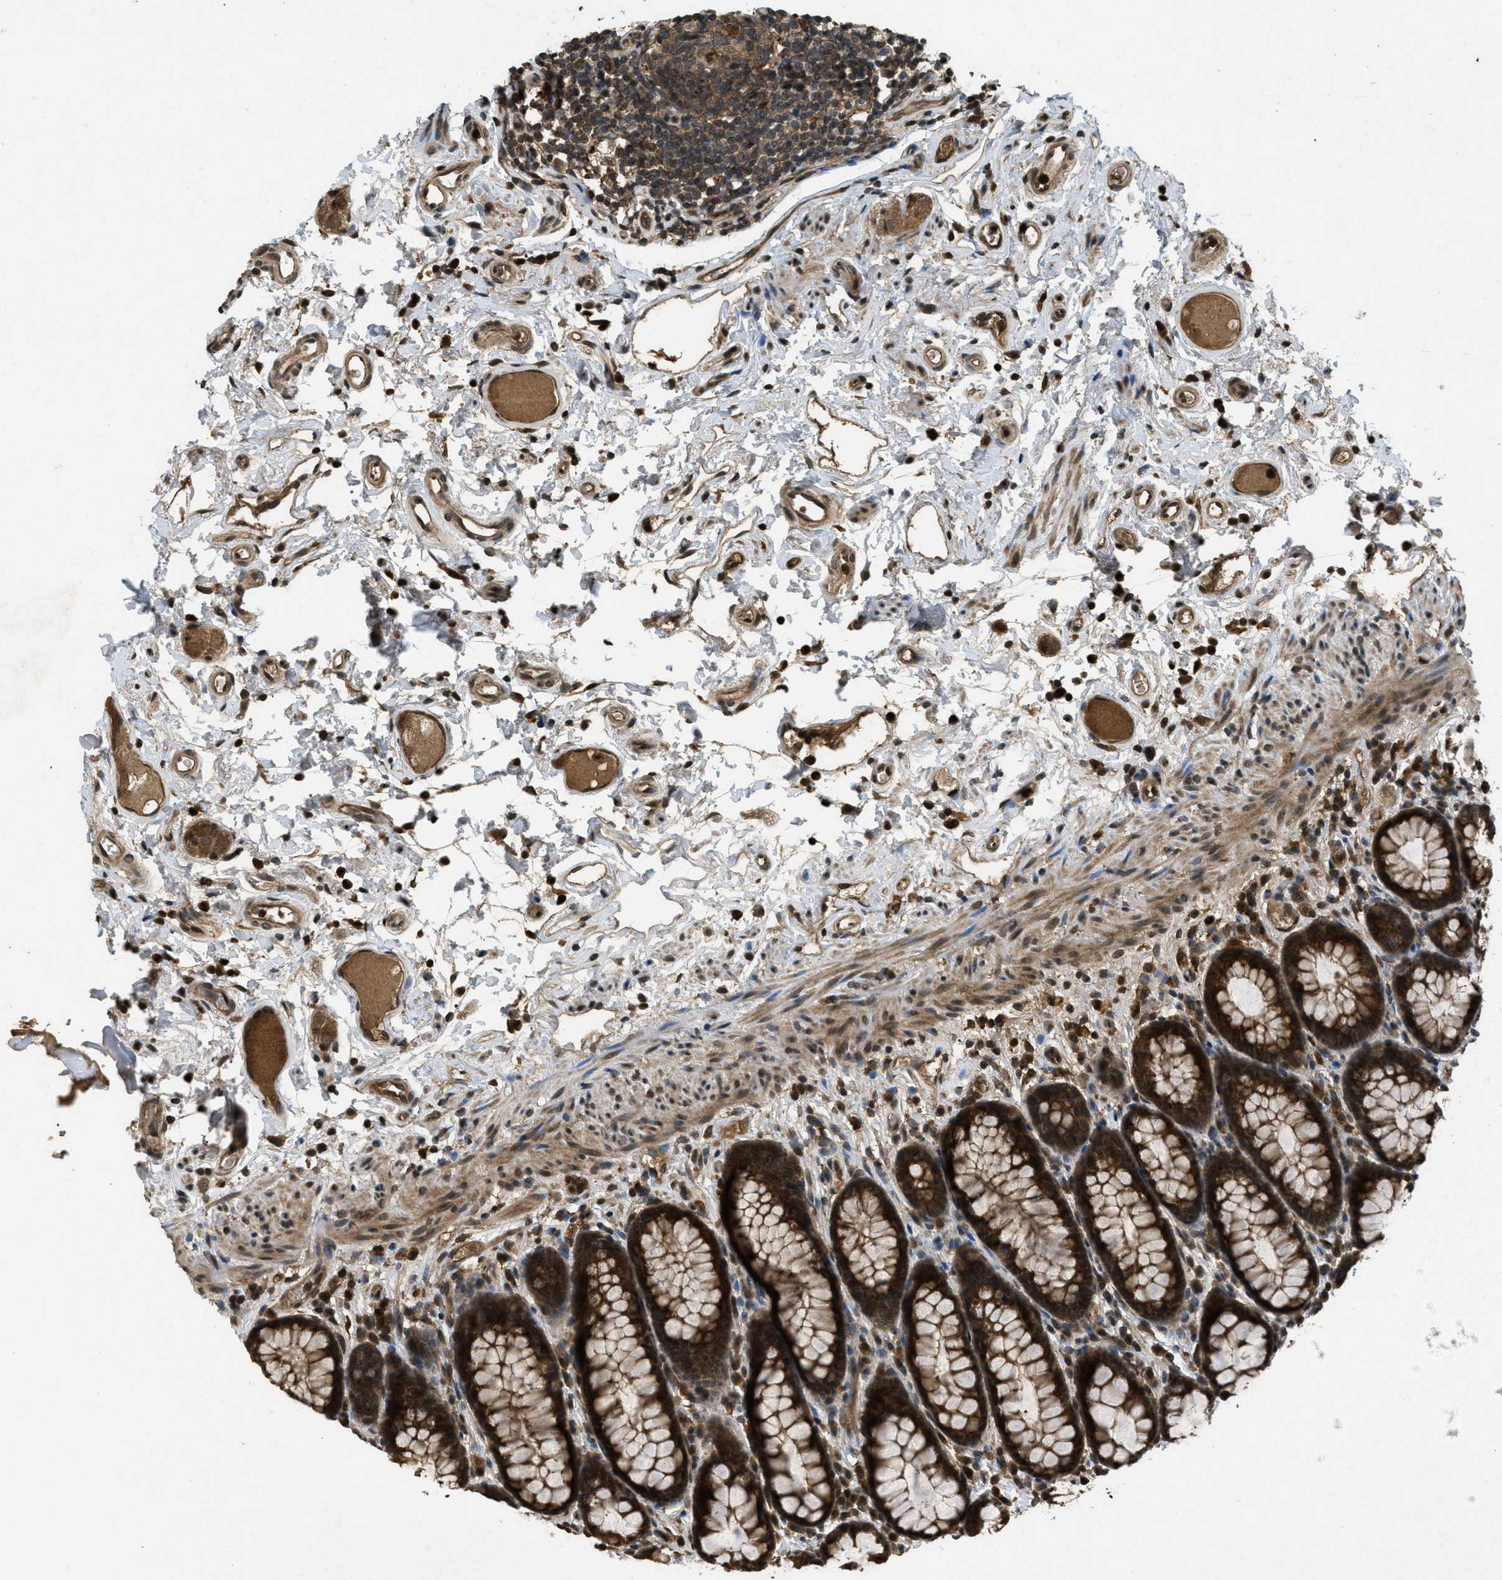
{"staining": {"intensity": "strong", "quantity": ">75%", "location": "cytoplasmic/membranous"}, "tissue": "rectum", "cell_type": "Glandular cells", "image_type": "normal", "snomed": [{"axis": "morphology", "description": "Normal tissue, NOS"}, {"axis": "topography", "description": "Rectum"}], "caption": "Glandular cells show high levels of strong cytoplasmic/membranous positivity in about >75% of cells in normal human rectum. Using DAB (brown) and hematoxylin (blue) stains, captured at high magnification using brightfield microscopy.", "gene": "ATG7", "patient": {"sex": "male", "age": 92}}